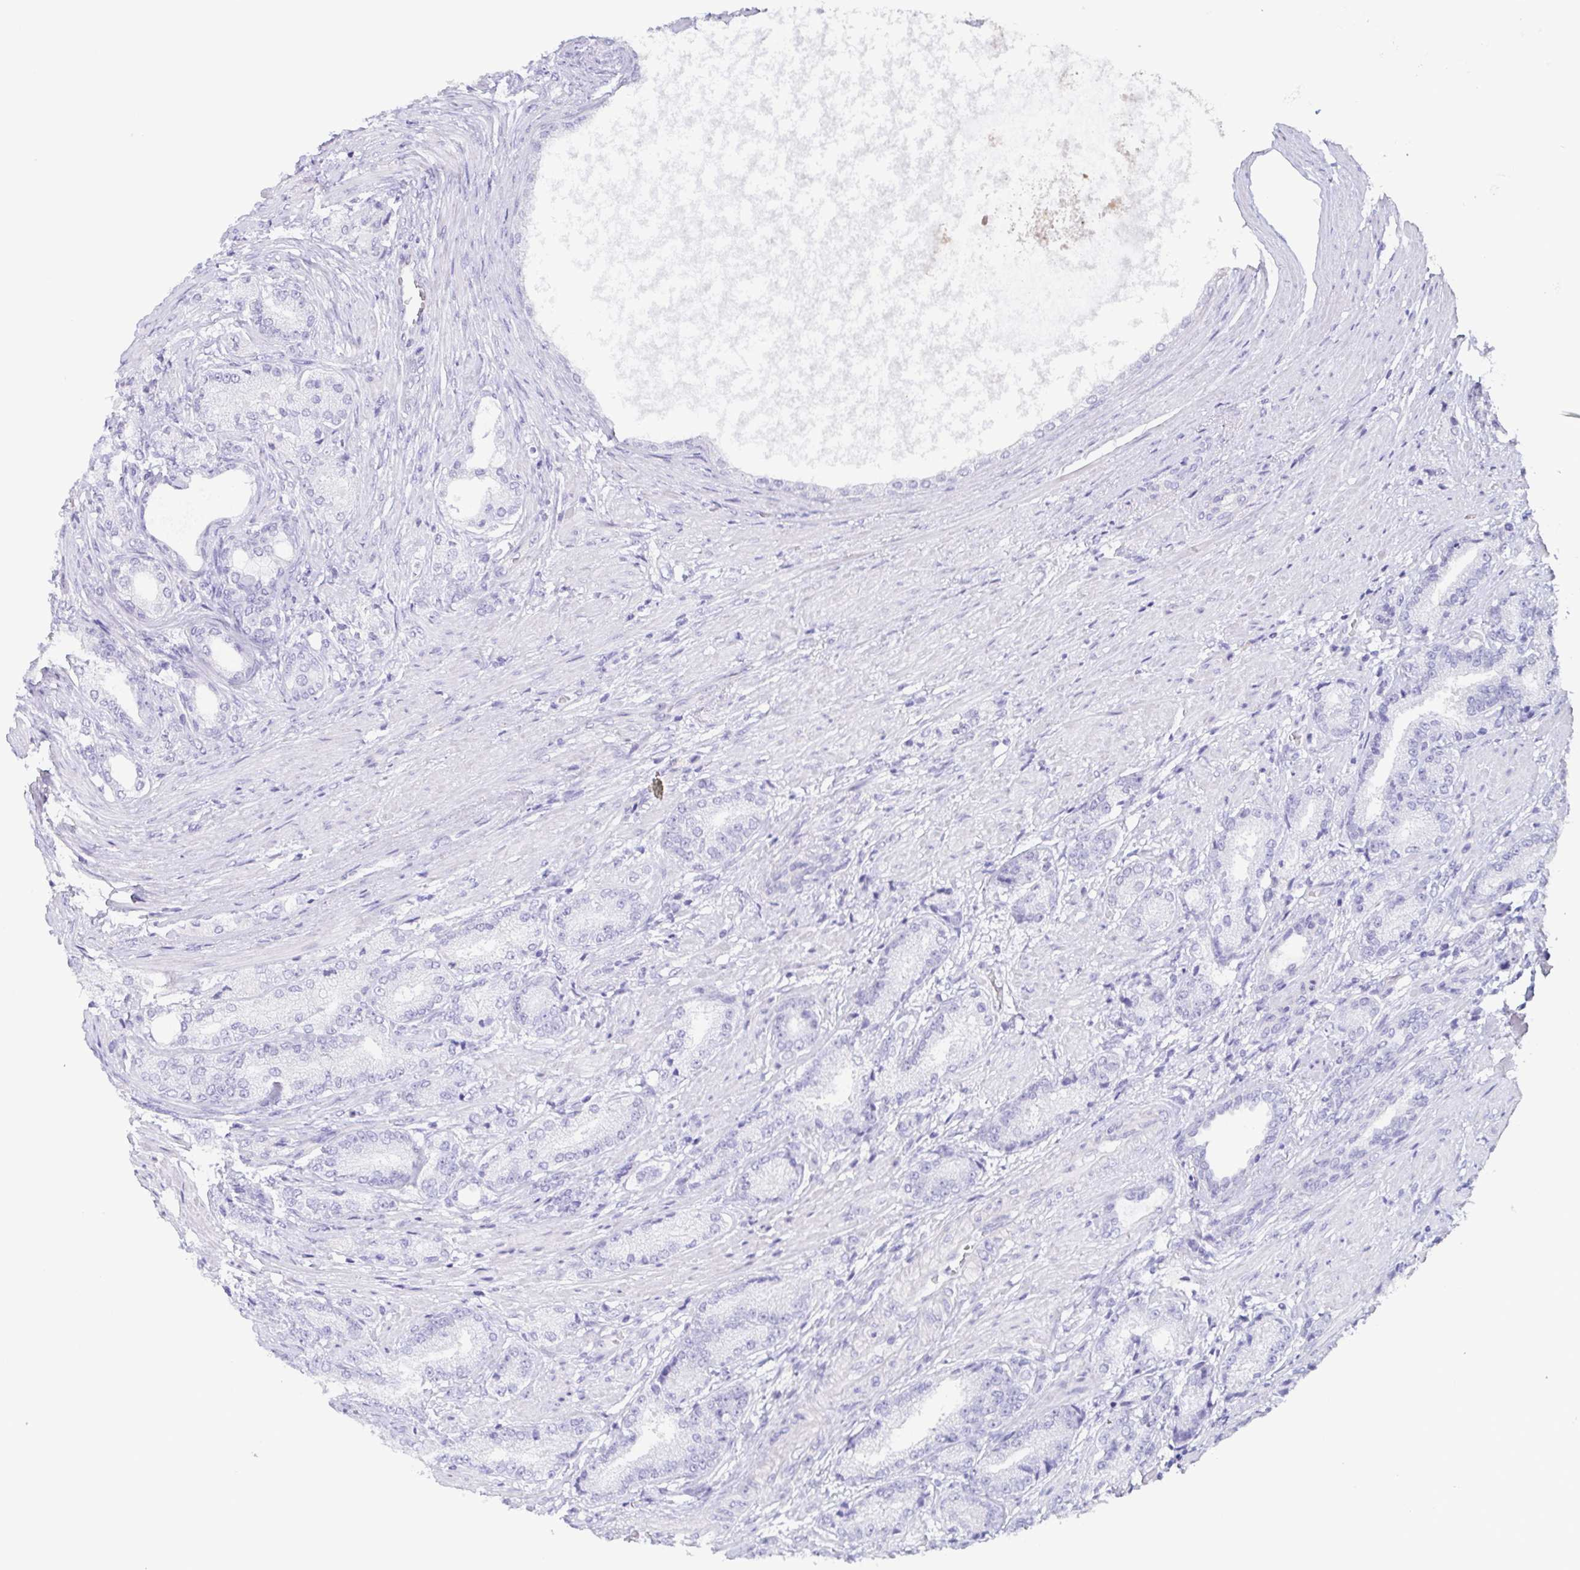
{"staining": {"intensity": "negative", "quantity": "none", "location": "none"}, "tissue": "prostate cancer", "cell_type": "Tumor cells", "image_type": "cancer", "snomed": [{"axis": "morphology", "description": "Adenocarcinoma, High grade"}, {"axis": "topography", "description": "Prostate and seminal vesicle, NOS"}], "caption": "High magnification brightfield microscopy of prostate adenocarcinoma (high-grade) stained with DAB (3,3'-diaminobenzidine) (brown) and counterstained with hematoxylin (blue): tumor cells show no significant positivity. (Brightfield microscopy of DAB (3,3'-diaminobenzidine) immunohistochemistry at high magnification).", "gene": "PRR4", "patient": {"sex": "male", "age": 61}}